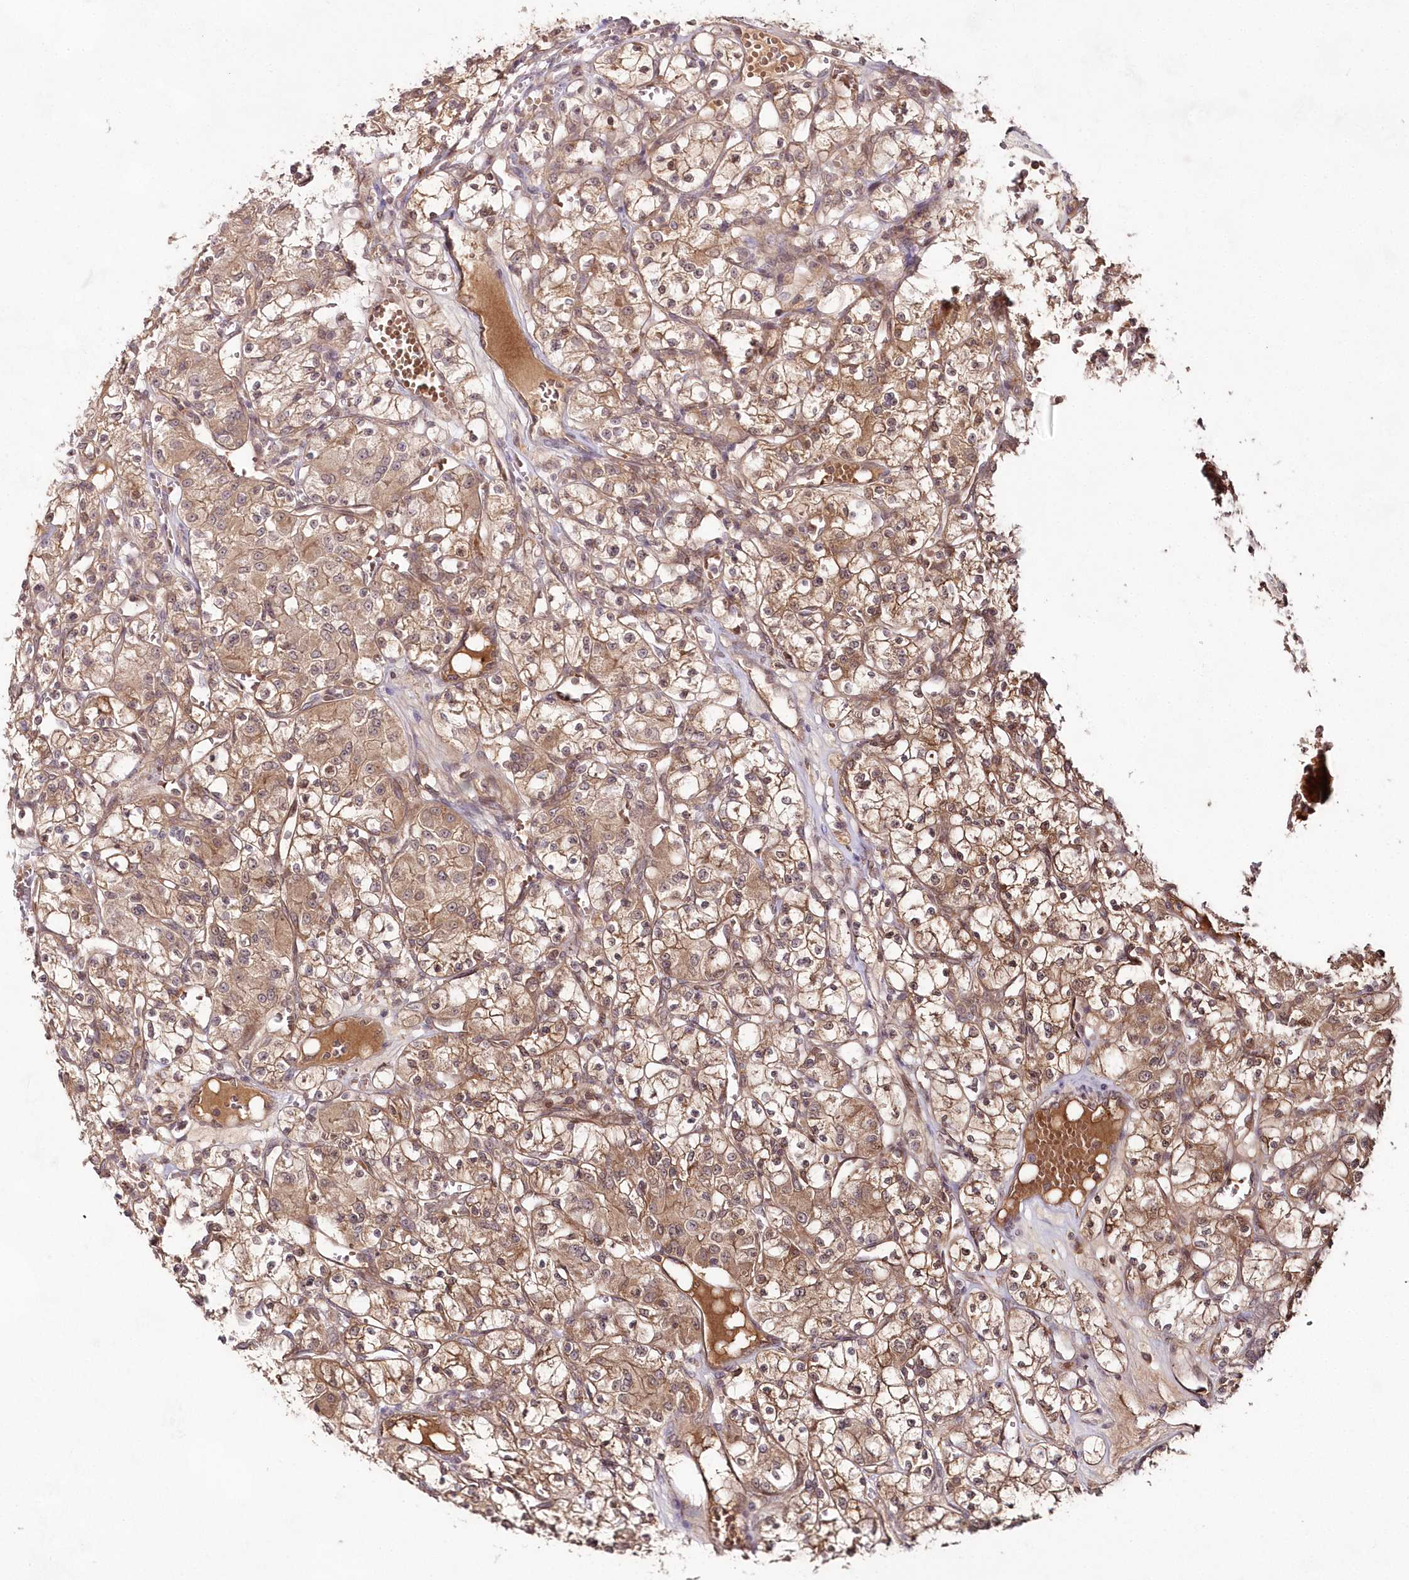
{"staining": {"intensity": "moderate", "quantity": ">75%", "location": "cytoplasmic/membranous"}, "tissue": "renal cancer", "cell_type": "Tumor cells", "image_type": "cancer", "snomed": [{"axis": "morphology", "description": "Adenocarcinoma, NOS"}, {"axis": "topography", "description": "Kidney"}], "caption": "Renal cancer (adenocarcinoma) stained with DAB (3,3'-diaminobenzidine) immunohistochemistry (IHC) reveals medium levels of moderate cytoplasmic/membranous staining in about >75% of tumor cells.", "gene": "IMPA1", "patient": {"sex": "female", "age": 59}}